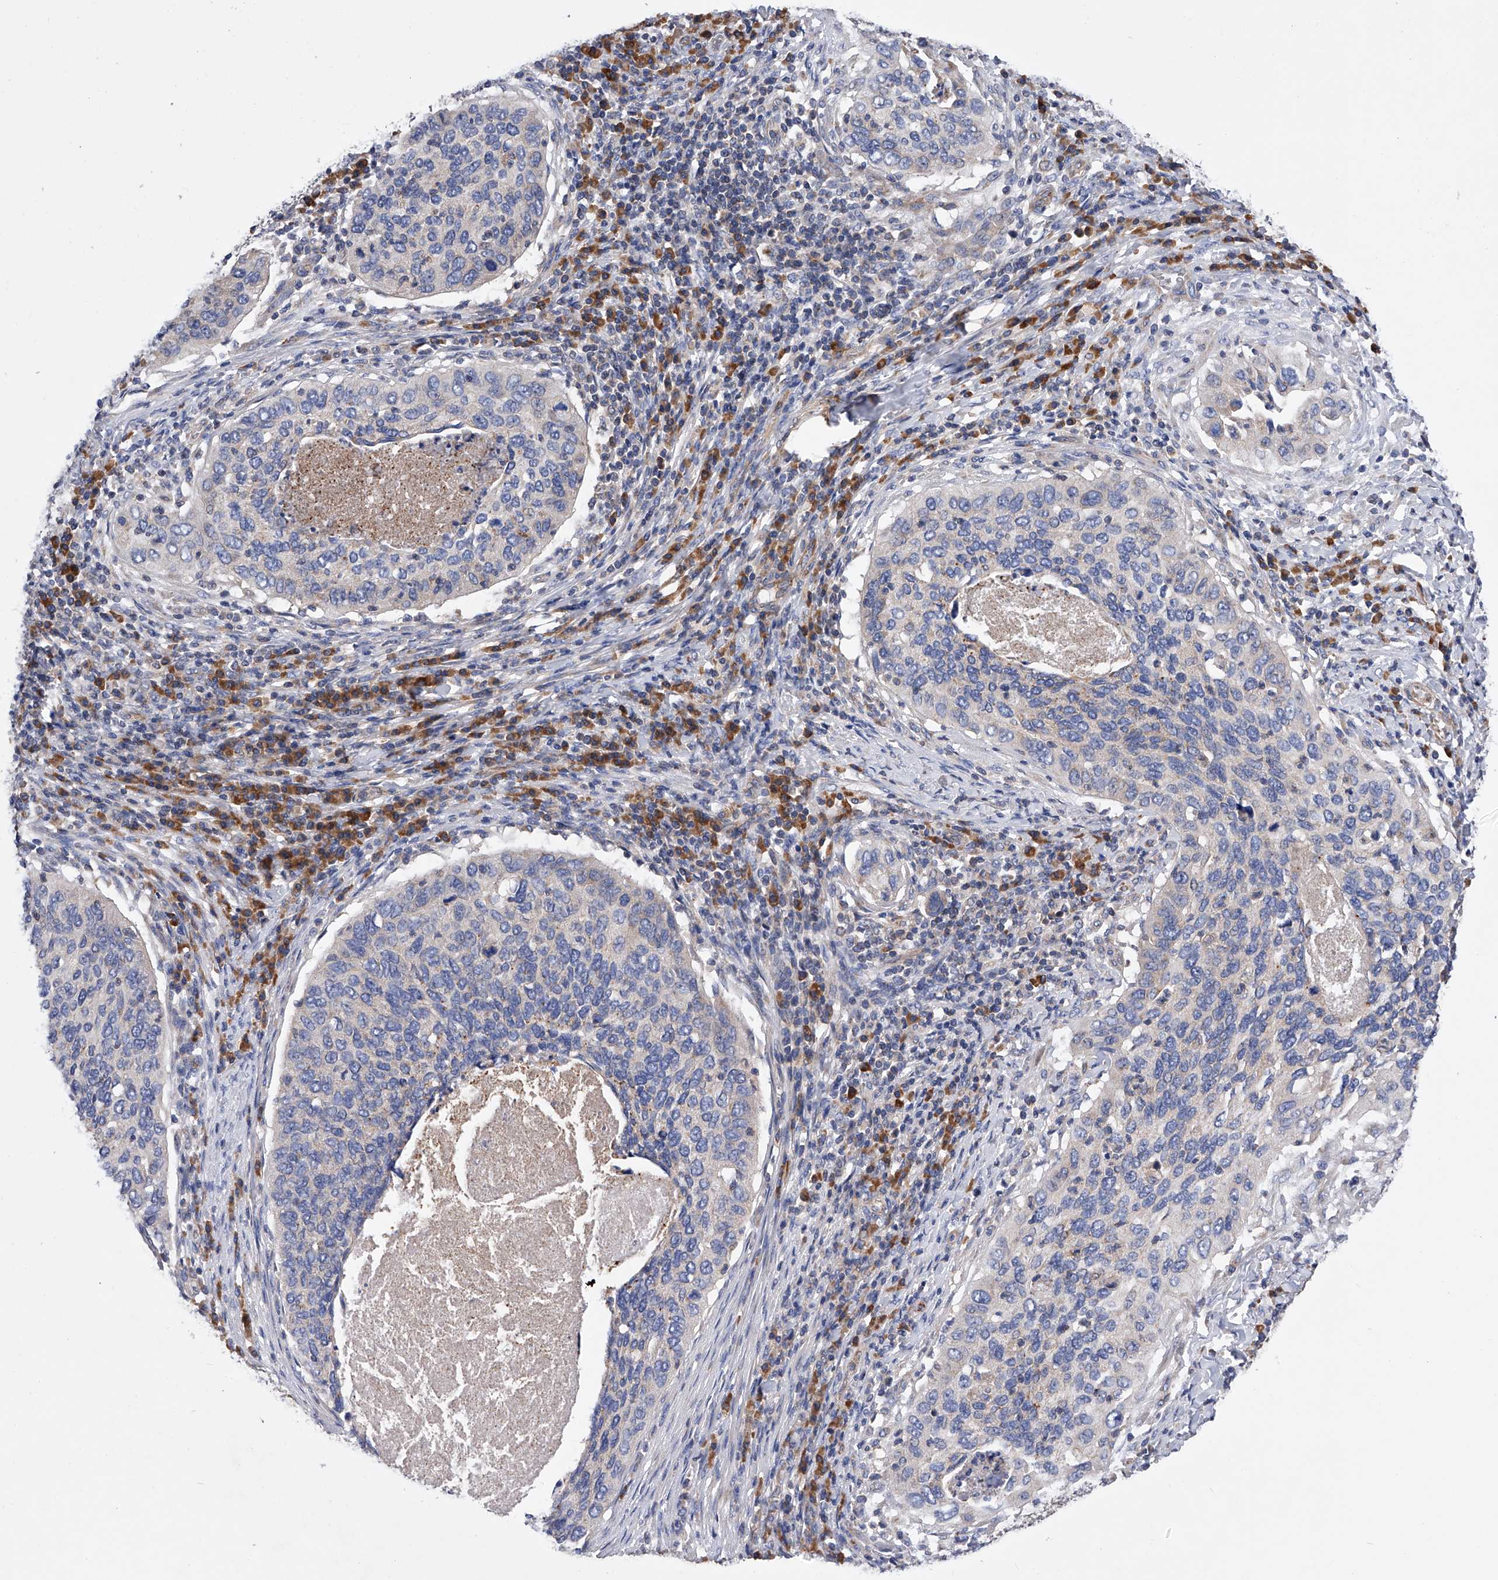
{"staining": {"intensity": "negative", "quantity": "none", "location": "none"}, "tissue": "cervical cancer", "cell_type": "Tumor cells", "image_type": "cancer", "snomed": [{"axis": "morphology", "description": "Squamous cell carcinoma, NOS"}, {"axis": "topography", "description": "Cervix"}], "caption": "High magnification brightfield microscopy of squamous cell carcinoma (cervical) stained with DAB (brown) and counterstained with hematoxylin (blue): tumor cells show no significant expression.", "gene": "MLYCD", "patient": {"sex": "female", "age": 38}}